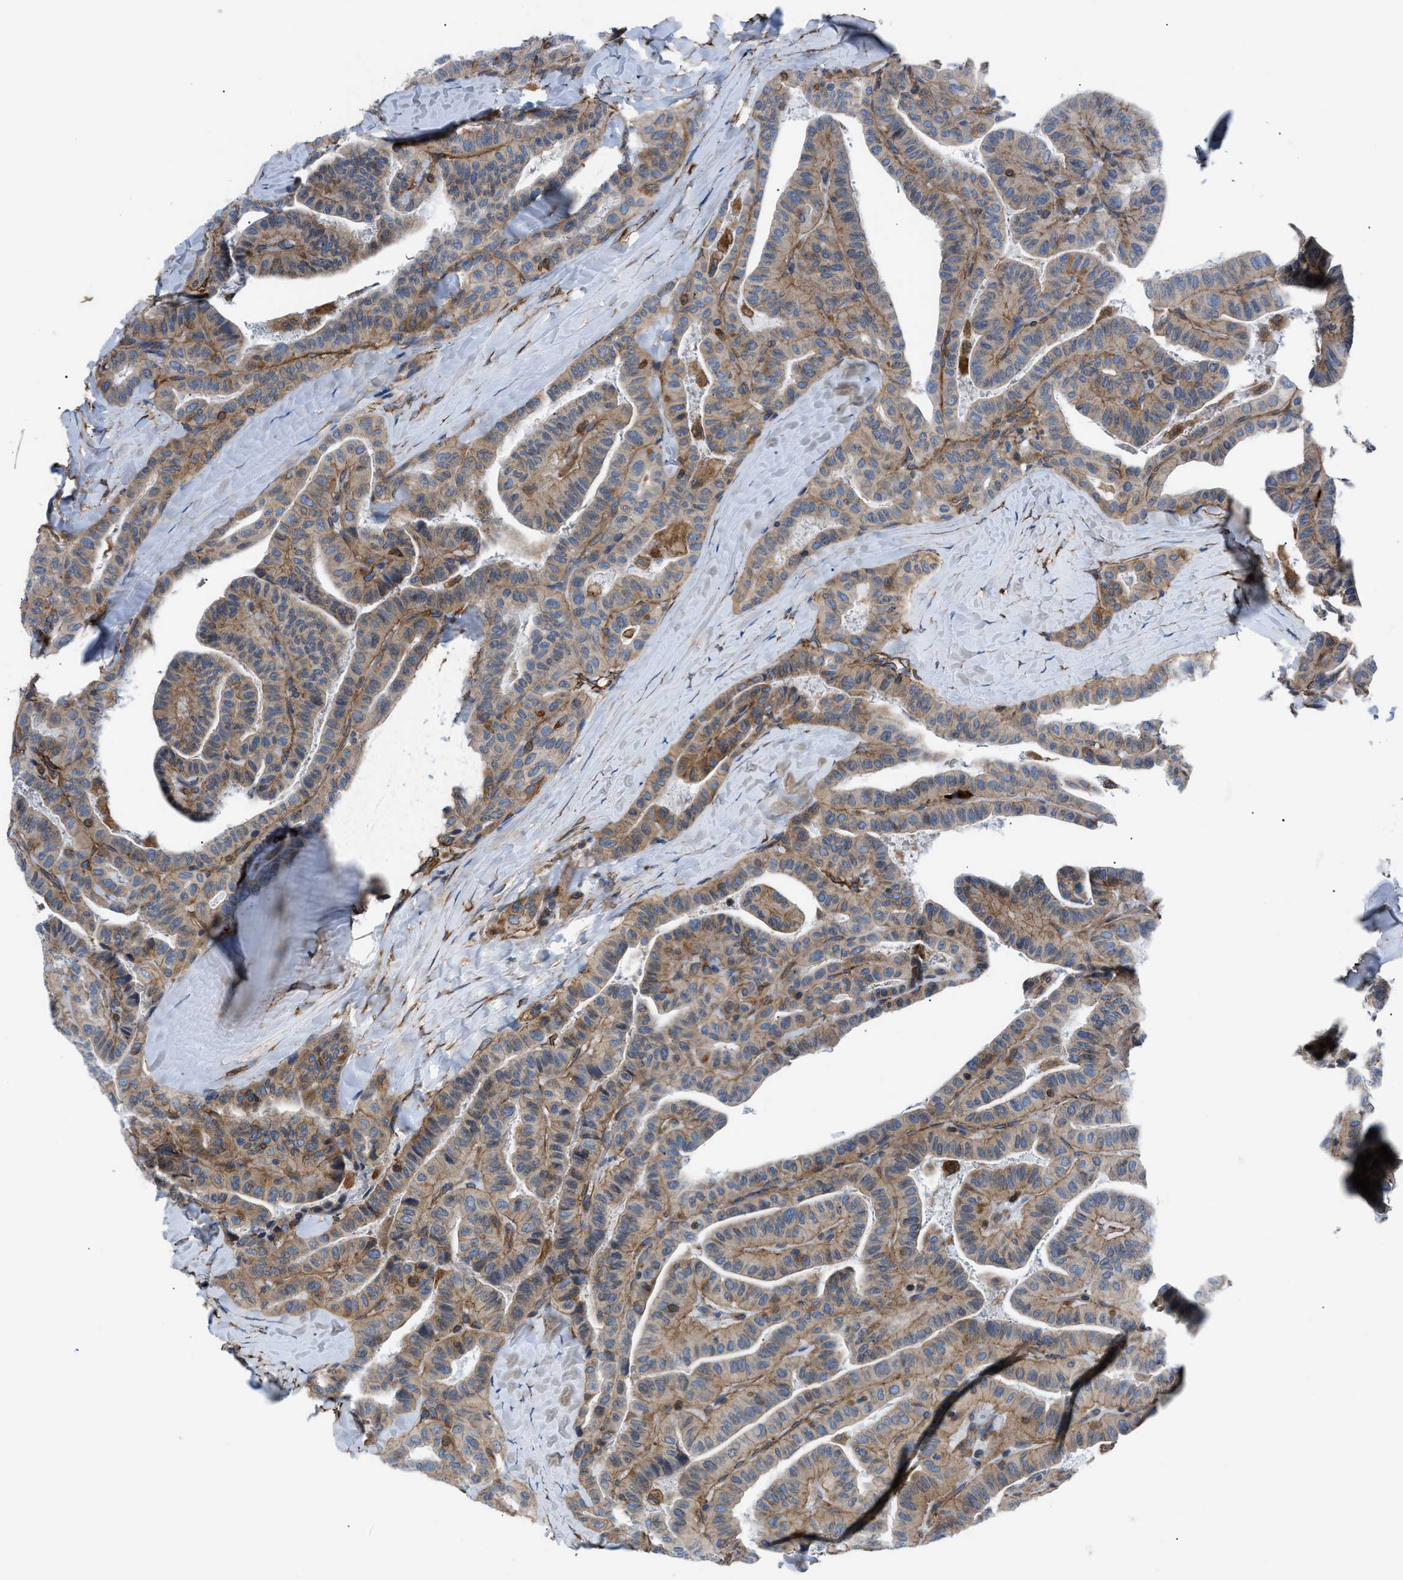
{"staining": {"intensity": "moderate", "quantity": ">75%", "location": "cytoplasmic/membranous"}, "tissue": "thyroid cancer", "cell_type": "Tumor cells", "image_type": "cancer", "snomed": [{"axis": "morphology", "description": "Papillary adenocarcinoma, NOS"}, {"axis": "topography", "description": "Thyroid gland"}], "caption": "Tumor cells demonstrate medium levels of moderate cytoplasmic/membranous expression in approximately >75% of cells in human thyroid papillary adenocarcinoma.", "gene": "DMAC1", "patient": {"sex": "male", "age": 77}}